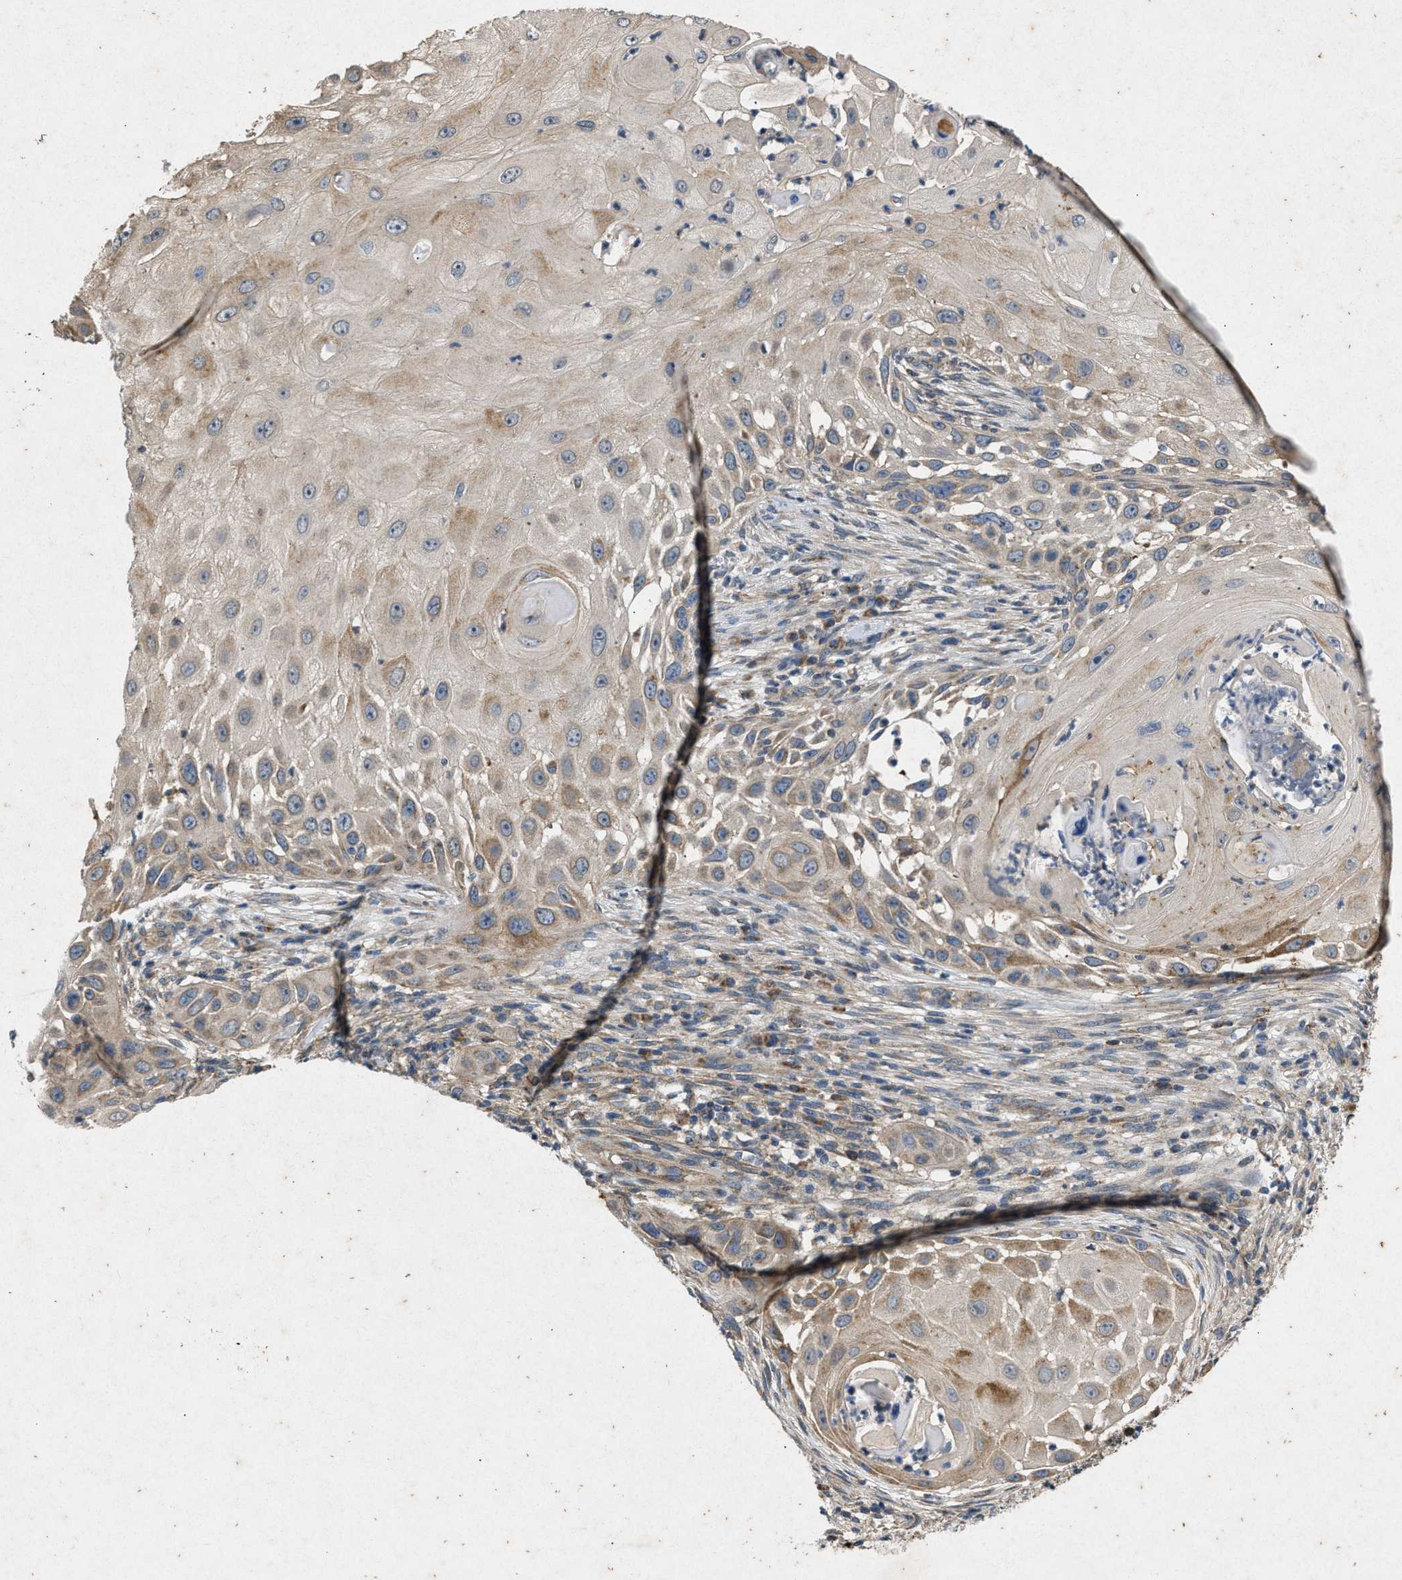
{"staining": {"intensity": "moderate", "quantity": "<25%", "location": "cytoplasmic/membranous"}, "tissue": "skin cancer", "cell_type": "Tumor cells", "image_type": "cancer", "snomed": [{"axis": "morphology", "description": "Squamous cell carcinoma, NOS"}, {"axis": "topography", "description": "Skin"}], "caption": "Skin cancer (squamous cell carcinoma) stained for a protein (brown) shows moderate cytoplasmic/membranous positive expression in approximately <25% of tumor cells.", "gene": "PRKG2", "patient": {"sex": "female", "age": 44}}